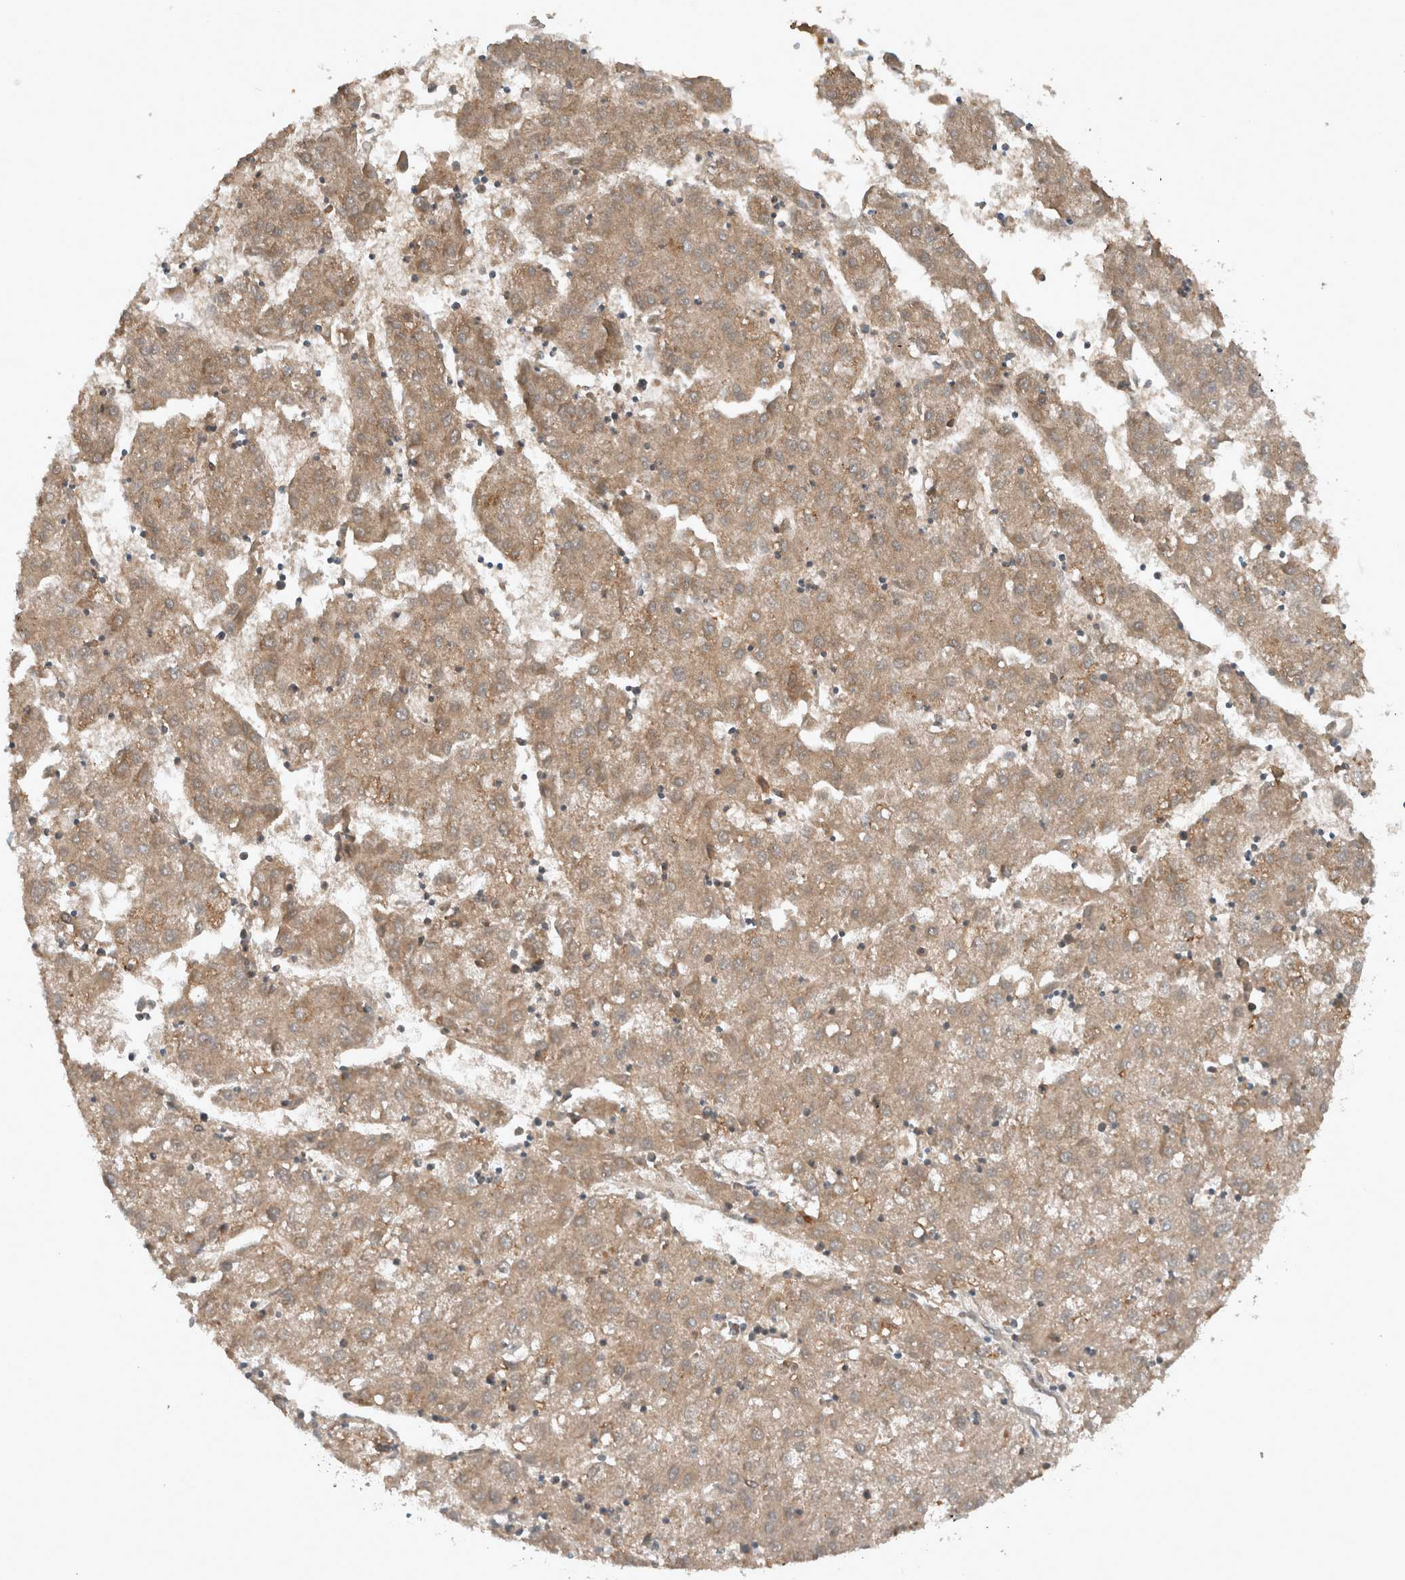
{"staining": {"intensity": "weak", "quantity": ">75%", "location": "cytoplasmic/membranous"}, "tissue": "liver cancer", "cell_type": "Tumor cells", "image_type": "cancer", "snomed": [{"axis": "morphology", "description": "Carcinoma, Hepatocellular, NOS"}, {"axis": "topography", "description": "Liver"}], "caption": "The micrograph exhibits staining of hepatocellular carcinoma (liver), revealing weak cytoplasmic/membranous protein staining (brown color) within tumor cells. (DAB (3,3'-diaminobenzidine) IHC, brown staining for protein, blue staining for nuclei).", "gene": "UGCG", "patient": {"sex": "male", "age": 72}}